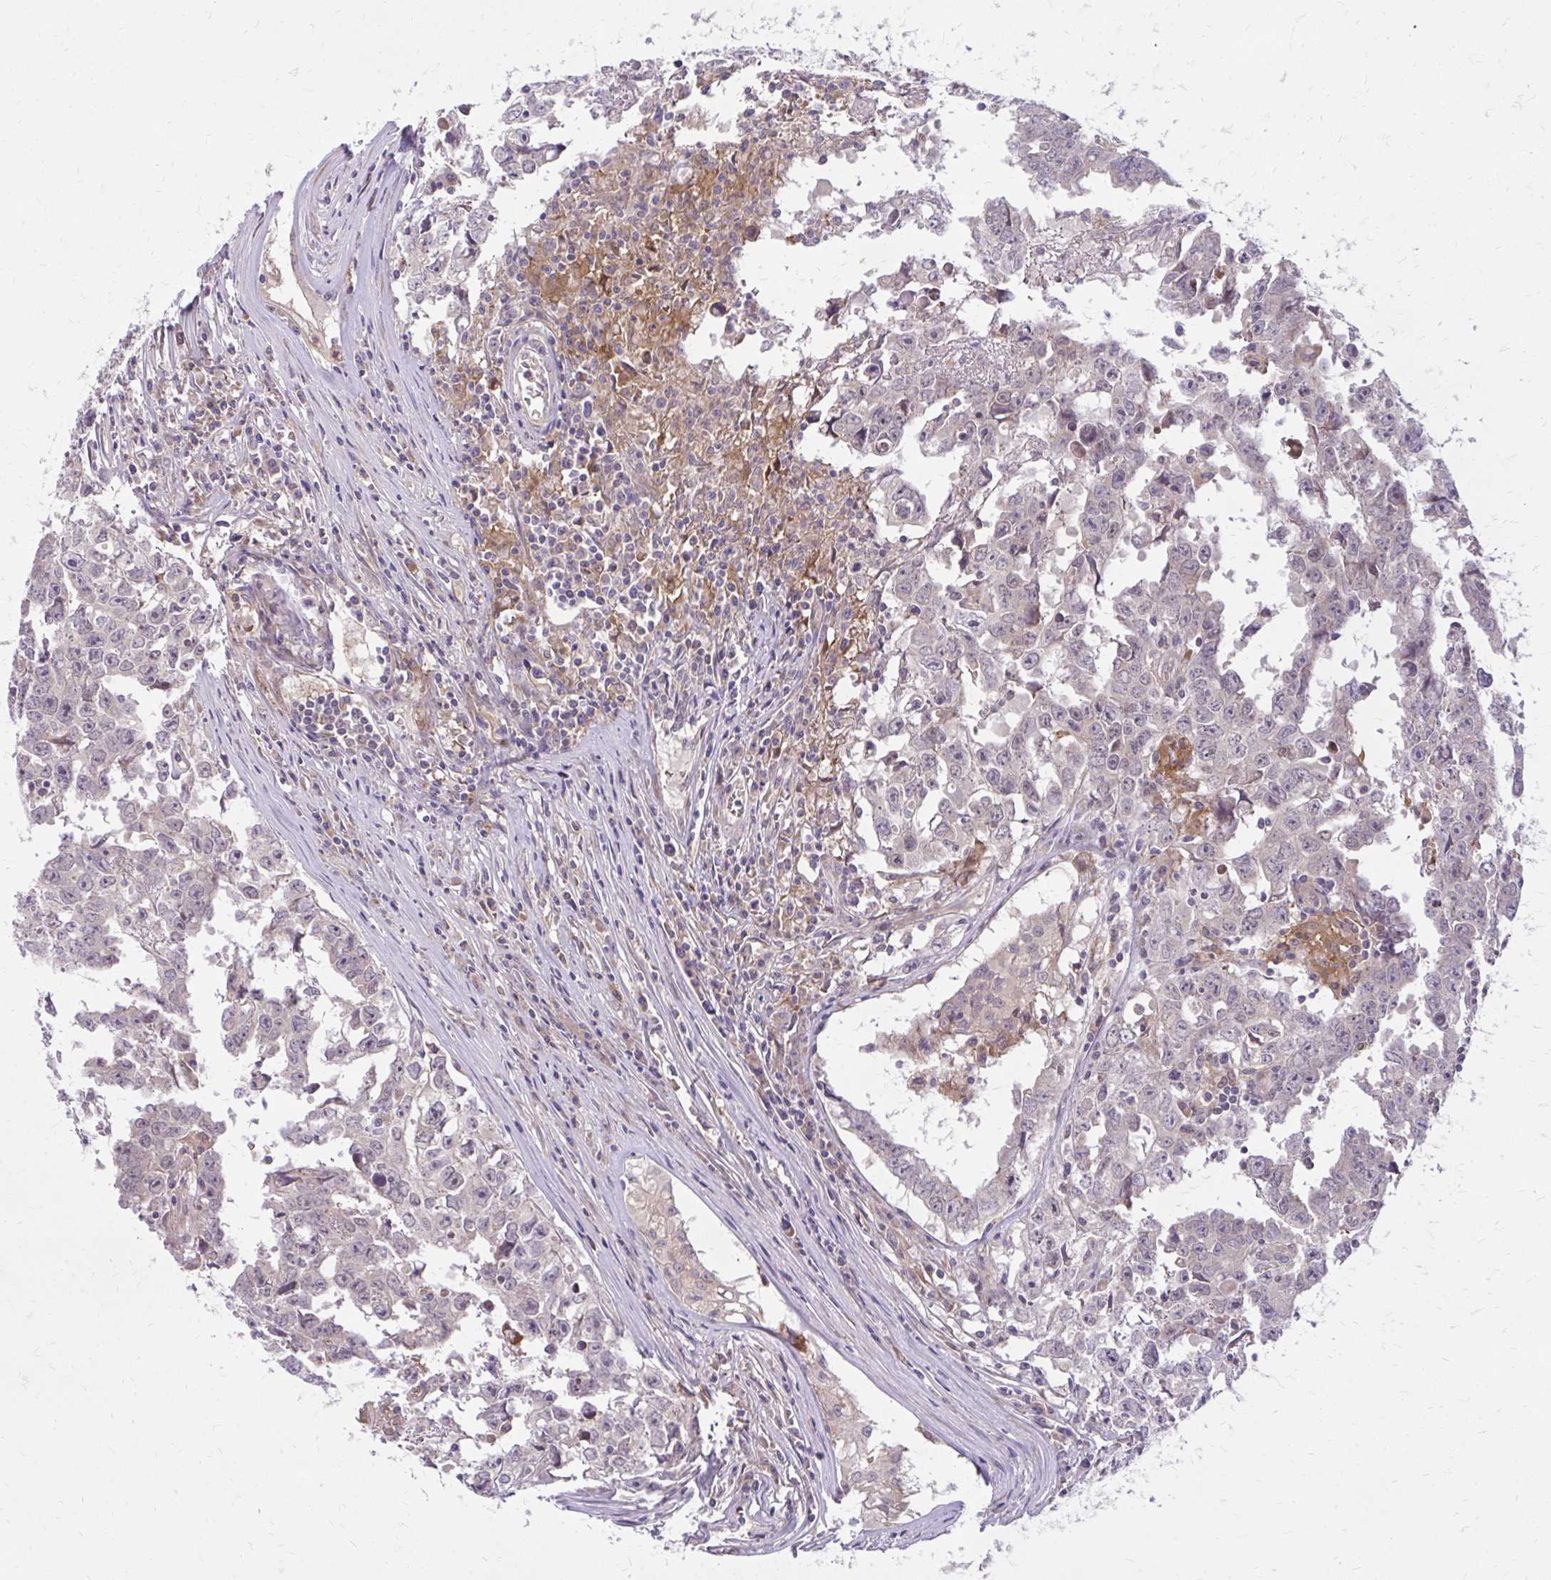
{"staining": {"intensity": "negative", "quantity": "none", "location": "none"}, "tissue": "testis cancer", "cell_type": "Tumor cells", "image_type": "cancer", "snomed": [{"axis": "morphology", "description": "Carcinoma, Embryonal, NOS"}, {"axis": "topography", "description": "Testis"}], "caption": "This is an immunohistochemistry photomicrograph of human testis cancer. There is no positivity in tumor cells.", "gene": "OXNAD1", "patient": {"sex": "male", "age": 22}}